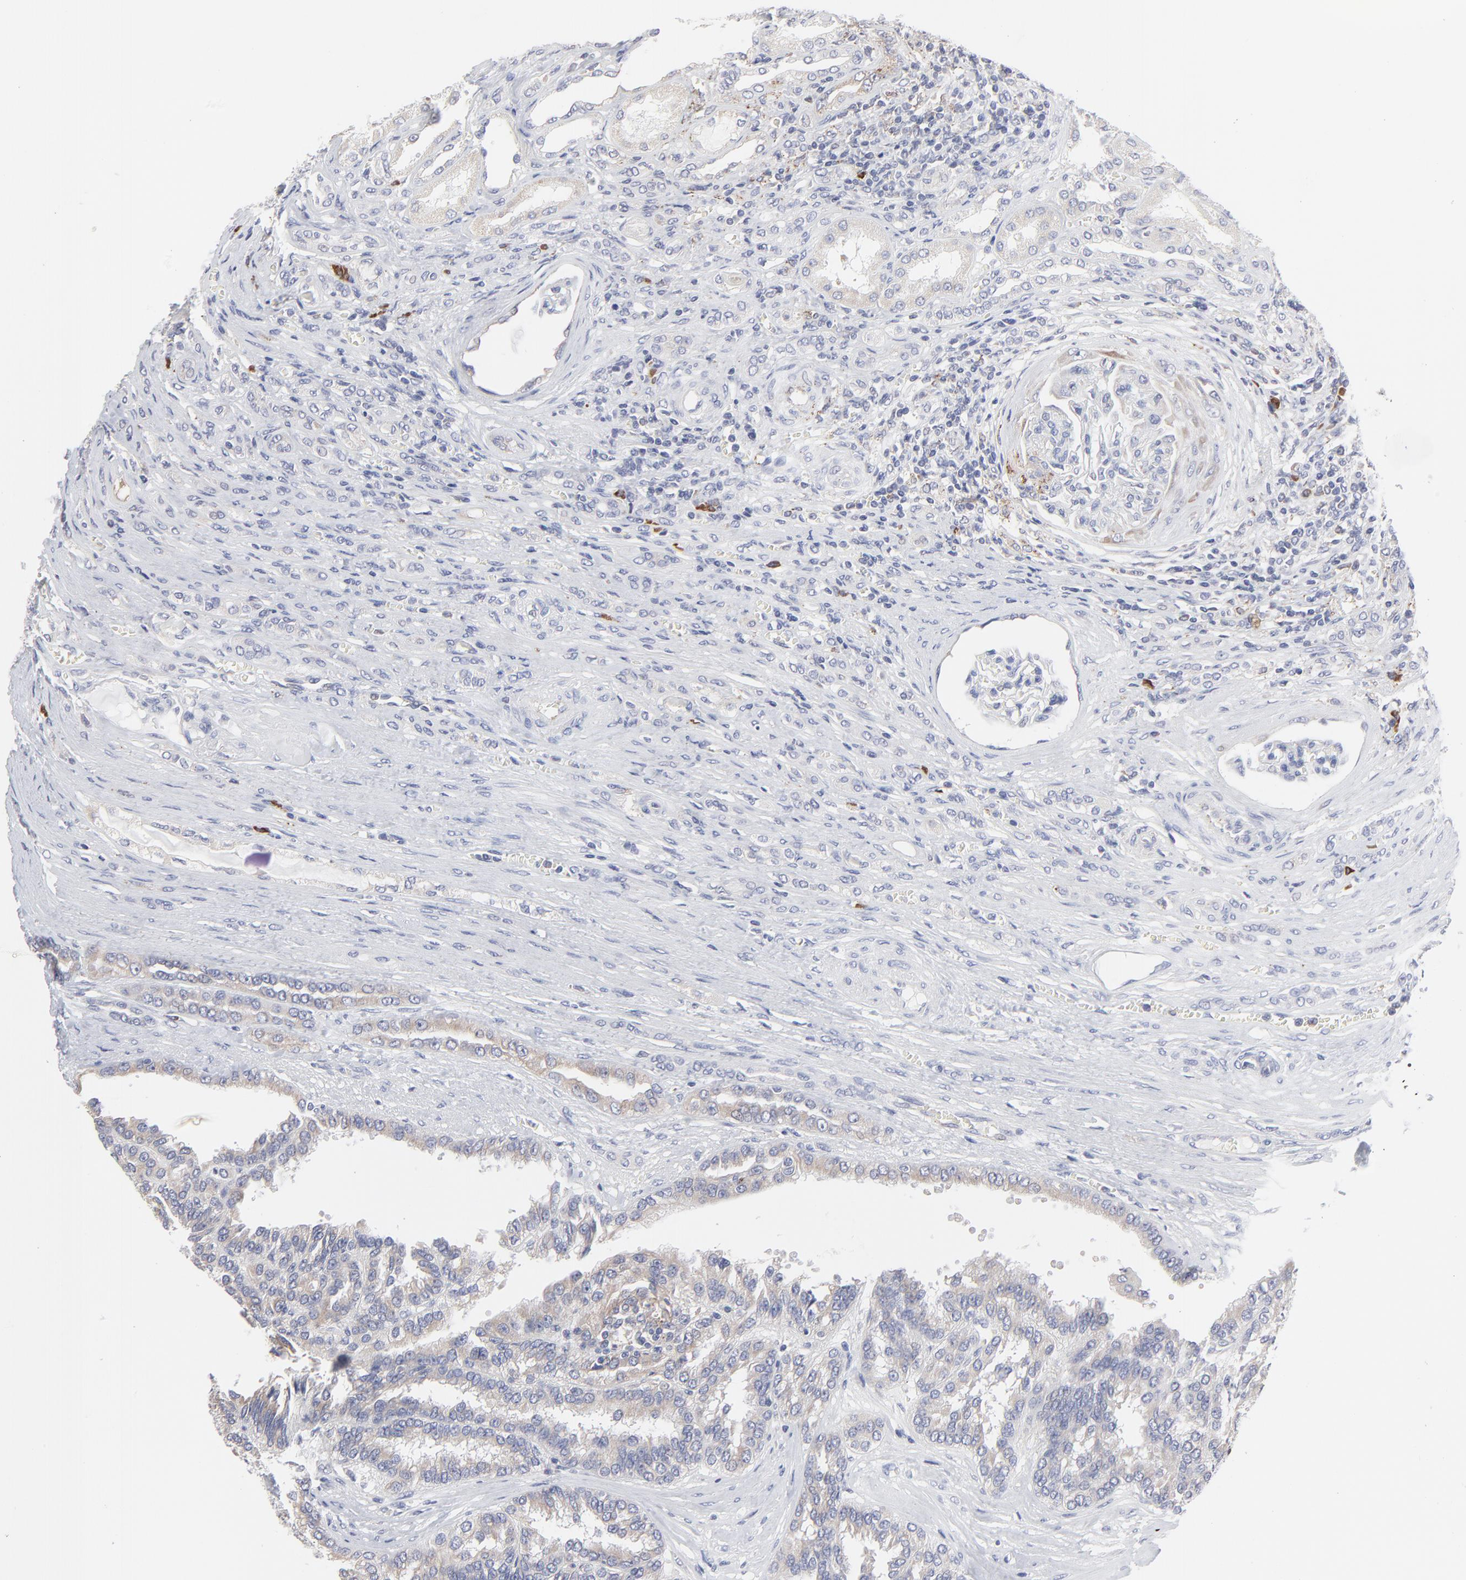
{"staining": {"intensity": "weak", "quantity": ">75%", "location": "cytoplasmic/membranous"}, "tissue": "renal cancer", "cell_type": "Tumor cells", "image_type": "cancer", "snomed": [{"axis": "morphology", "description": "Adenocarcinoma, NOS"}, {"axis": "topography", "description": "Kidney"}], "caption": "Immunohistochemical staining of human renal adenocarcinoma displays low levels of weak cytoplasmic/membranous protein positivity in about >75% of tumor cells.", "gene": "TRIM22", "patient": {"sex": "male", "age": 46}}